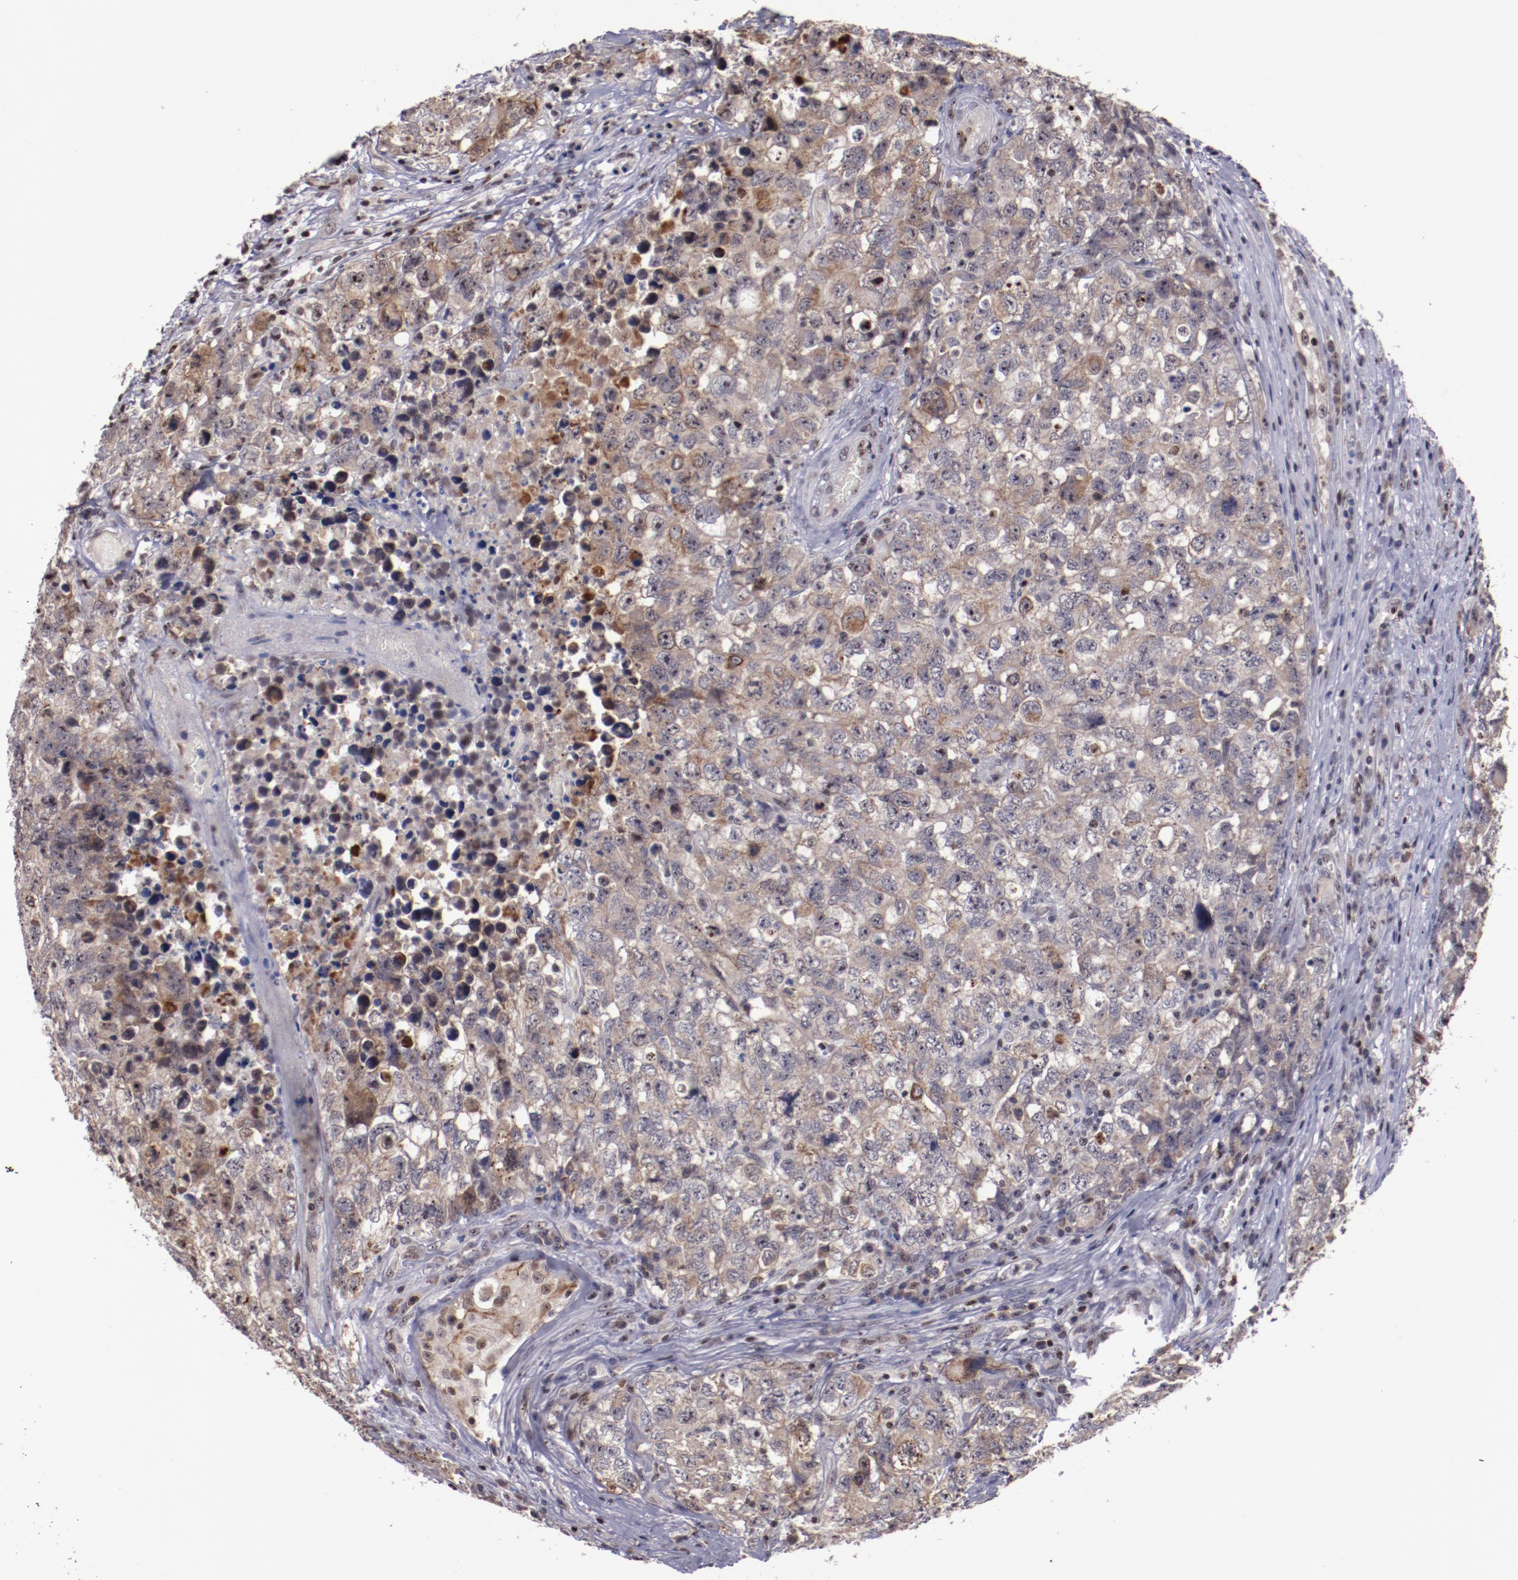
{"staining": {"intensity": "moderate", "quantity": ">75%", "location": "cytoplasmic/membranous"}, "tissue": "testis cancer", "cell_type": "Tumor cells", "image_type": "cancer", "snomed": [{"axis": "morphology", "description": "Carcinoma, Embryonal, NOS"}, {"axis": "topography", "description": "Testis"}], "caption": "Immunohistochemistry (IHC) image of neoplastic tissue: human testis cancer stained using immunohistochemistry (IHC) demonstrates medium levels of moderate protein expression localized specifically in the cytoplasmic/membranous of tumor cells, appearing as a cytoplasmic/membranous brown color.", "gene": "DDX24", "patient": {"sex": "male", "age": 31}}